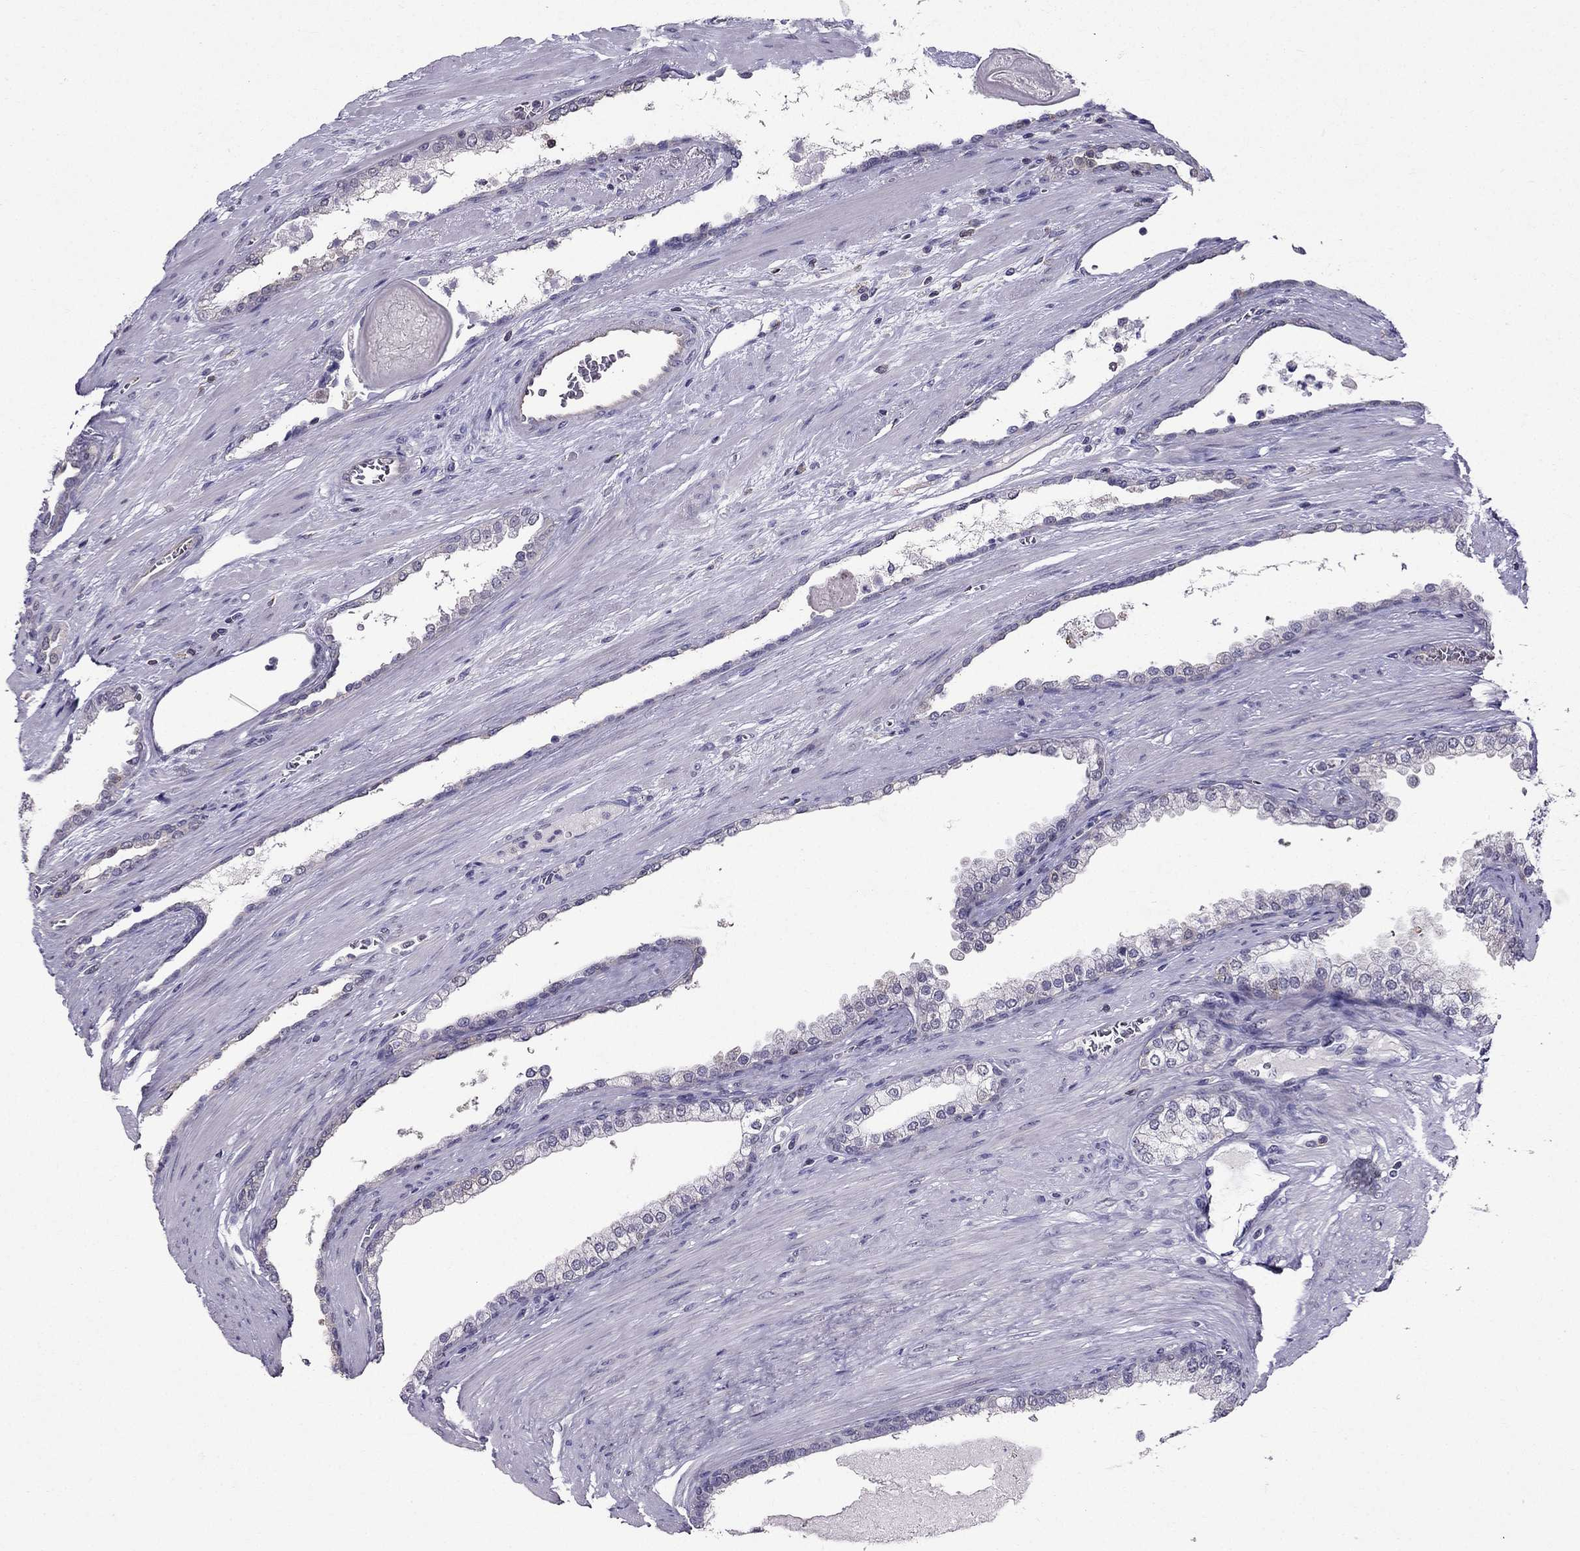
{"staining": {"intensity": "negative", "quantity": "none", "location": "none"}, "tissue": "prostate cancer", "cell_type": "Tumor cells", "image_type": "cancer", "snomed": [{"axis": "morphology", "description": "Adenocarcinoma, NOS"}, {"axis": "topography", "description": "Prostate"}], "caption": "IHC micrograph of neoplastic tissue: prostate cancer stained with DAB (3,3'-diaminobenzidine) displays no significant protein staining in tumor cells.", "gene": "AAK1", "patient": {"sex": "male", "age": 67}}